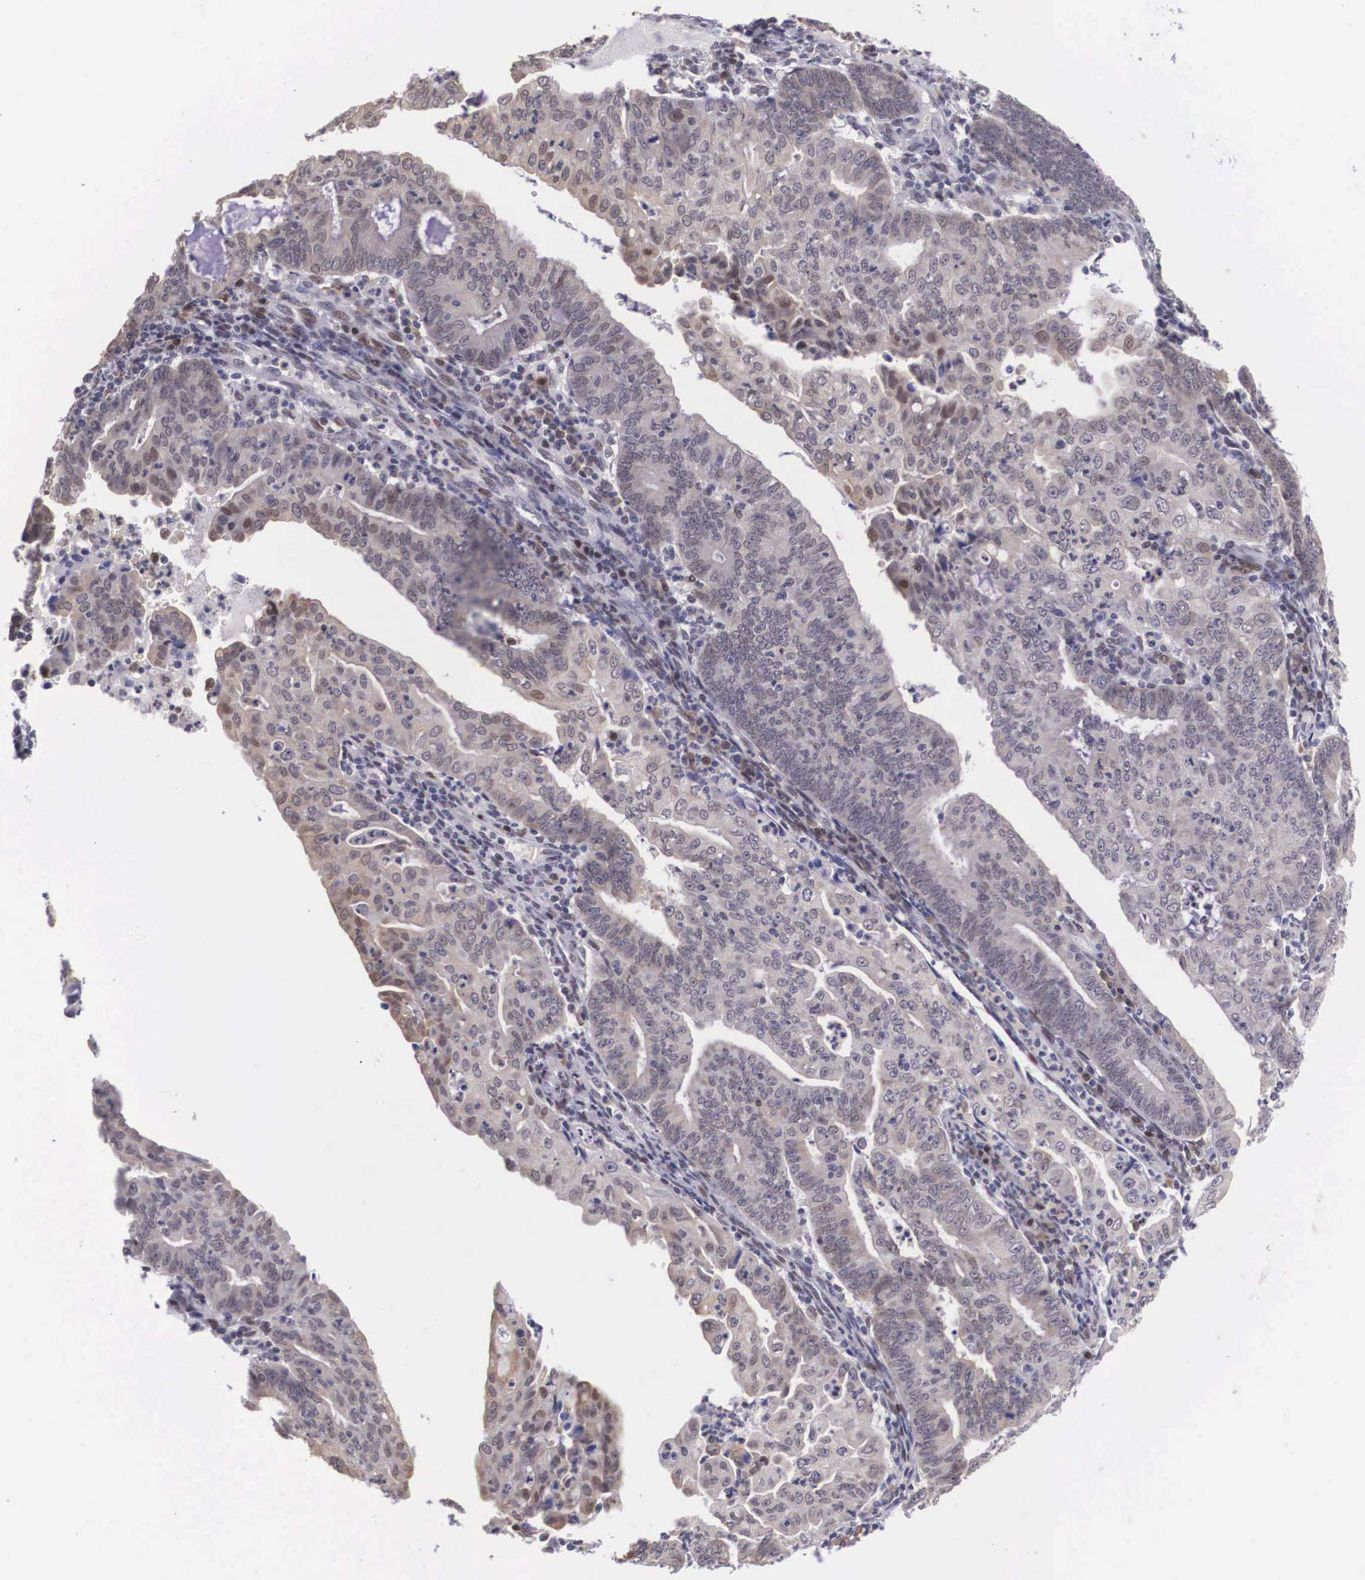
{"staining": {"intensity": "weak", "quantity": "<25%", "location": "cytoplasmic/membranous"}, "tissue": "endometrial cancer", "cell_type": "Tumor cells", "image_type": "cancer", "snomed": [{"axis": "morphology", "description": "Adenocarcinoma, NOS"}, {"axis": "topography", "description": "Endometrium"}], "caption": "Endometrial cancer (adenocarcinoma) was stained to show a protein in brown. There is no significant positivity in tumor cells. The staining was performed using DAB (3,3'-diaminobenzidine) to visualize the protein expression in brown, while the nuclei were stained in blue with hematoxylin (Magnification: 20x).", "gene": "SLC25A21", "patient": {"sex": "female", "age": 60}}